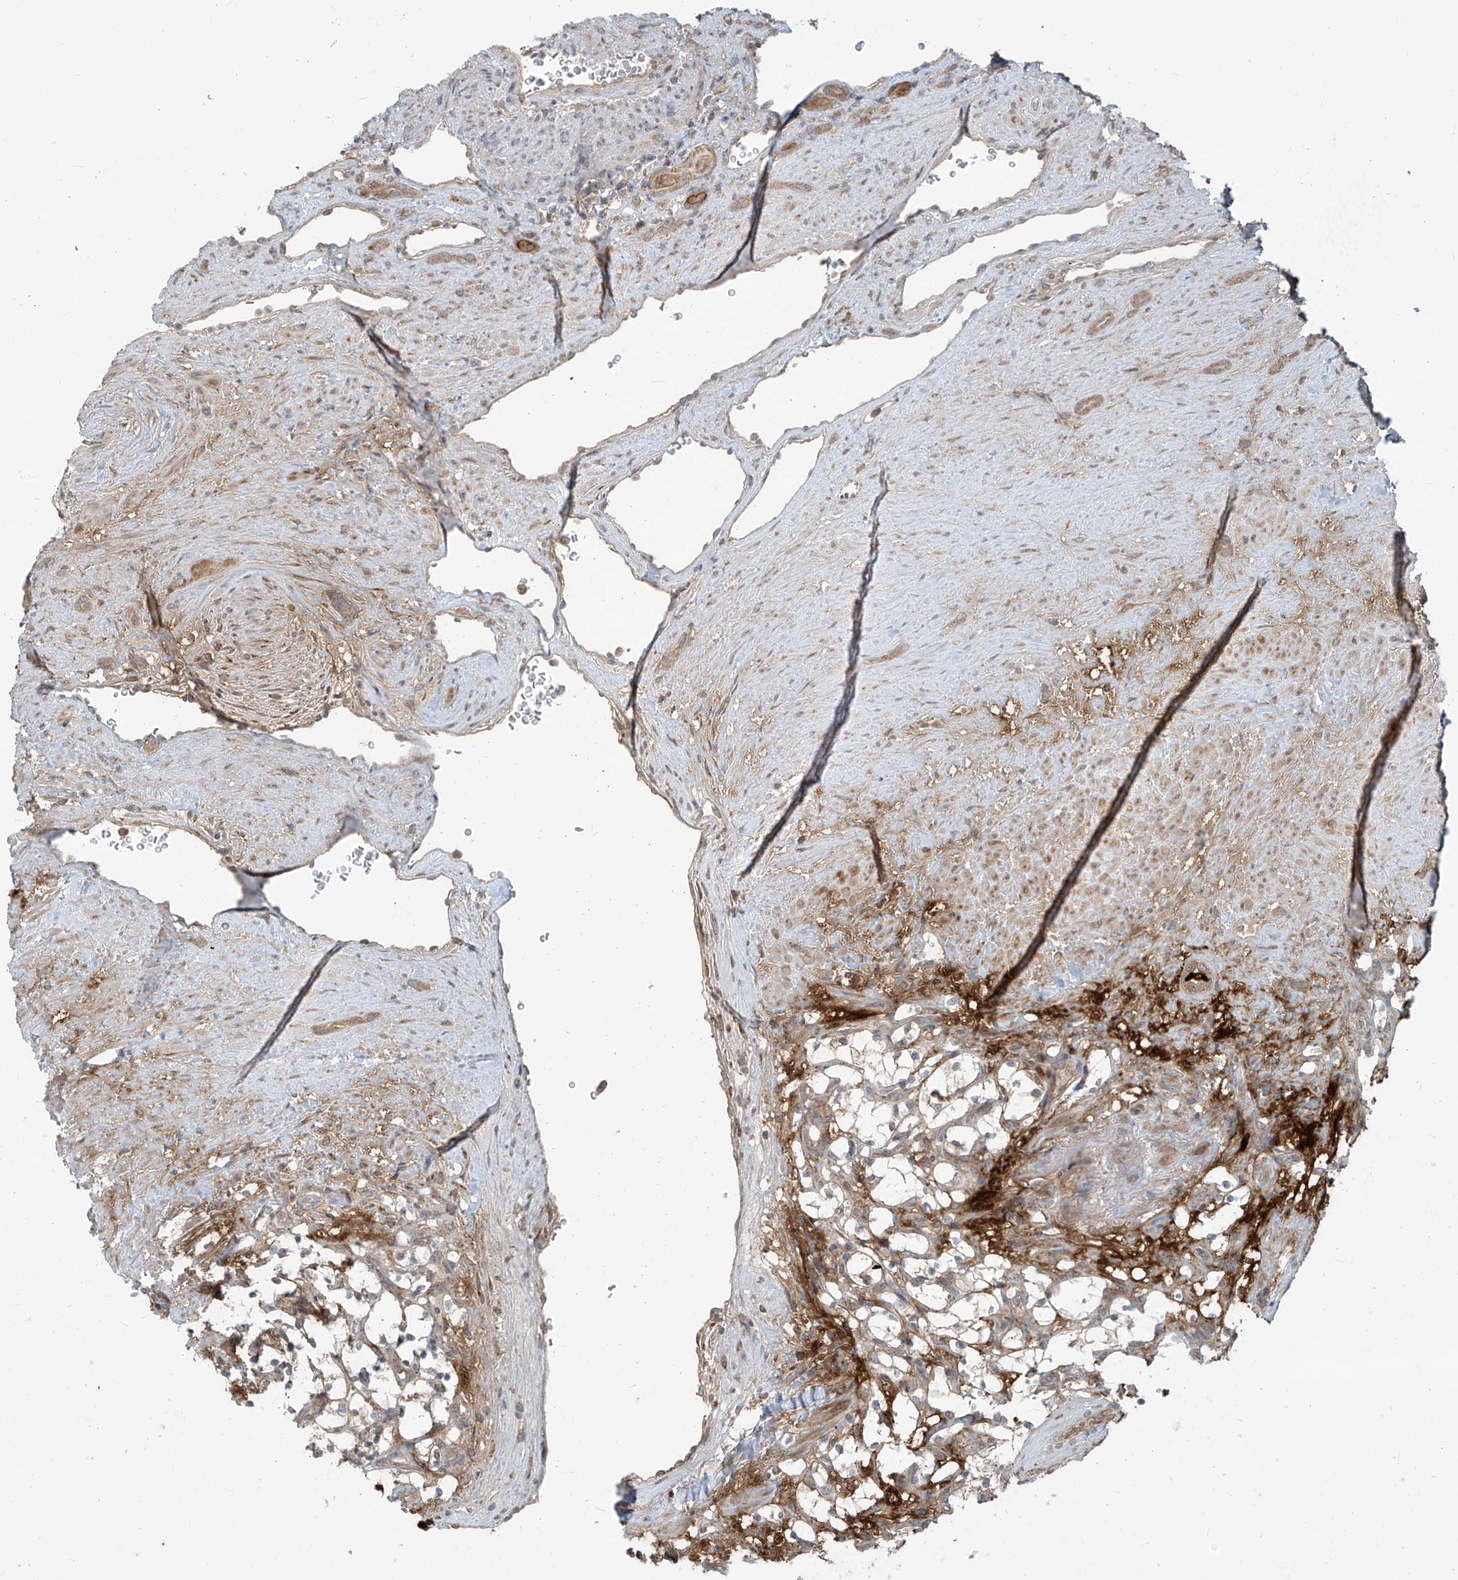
{"staining": {"intensity": "negative", "quantity": "none", "location": "none"}, "tissue": "renal cancer", "cell_type": "Tumor cells", "image_type": "cancer", "snomed": [{"axis": "morphology", "description": "Adenocarcinoma, NOS"}, {"axis": "topography", "description": "Kidney"}], "caption": "IHC histopathology image of neoplastic tissue: renal cancer (adenocarcinoma) stained with DAB shows no significant protein positivity in tumor cells.", "gene": "KATNIP", "patient": {"sex": "female", "age": 69}}